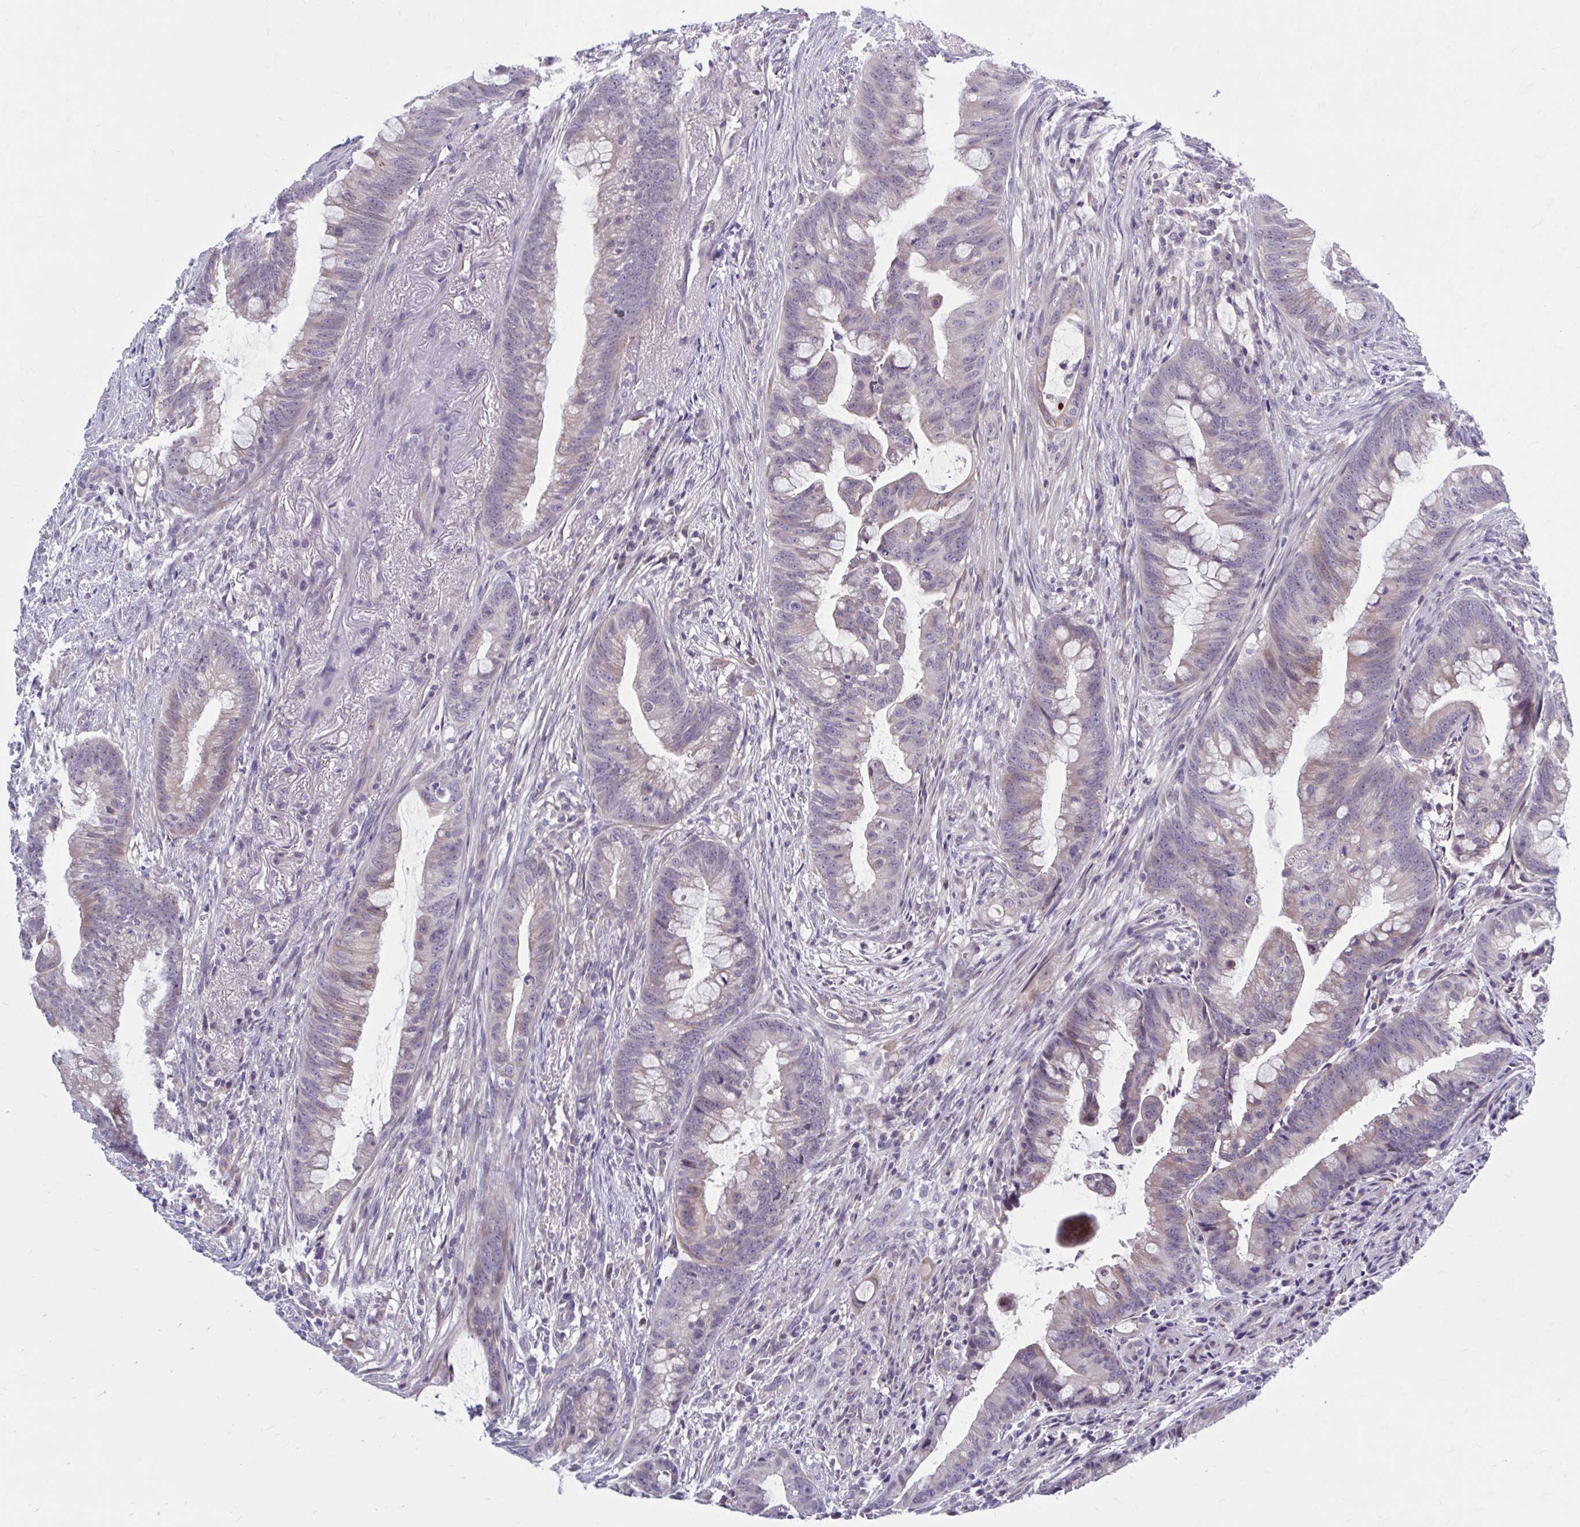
{"staining": {"intensity": "weak", "quantity": "25%-75%", "location": "cytoplasmic/membranous"}, "tissue": "colorectal cancer", "cell_type": "Tumor cells", "image_type": "cancer", "snomed": [{"axis": "morphology", "description": "Adenocarcinoma, NOS"}, {"axis": "topography", "description": "Colon"}], "caption": "This is a micrograph of immunohistochemistry staining of colorectal cancer, which shows weak expression in the cytoplasmic/membranous of tumor cells.", "gene": "CHST3", "patient": {"sex": "male", "age": 62}}